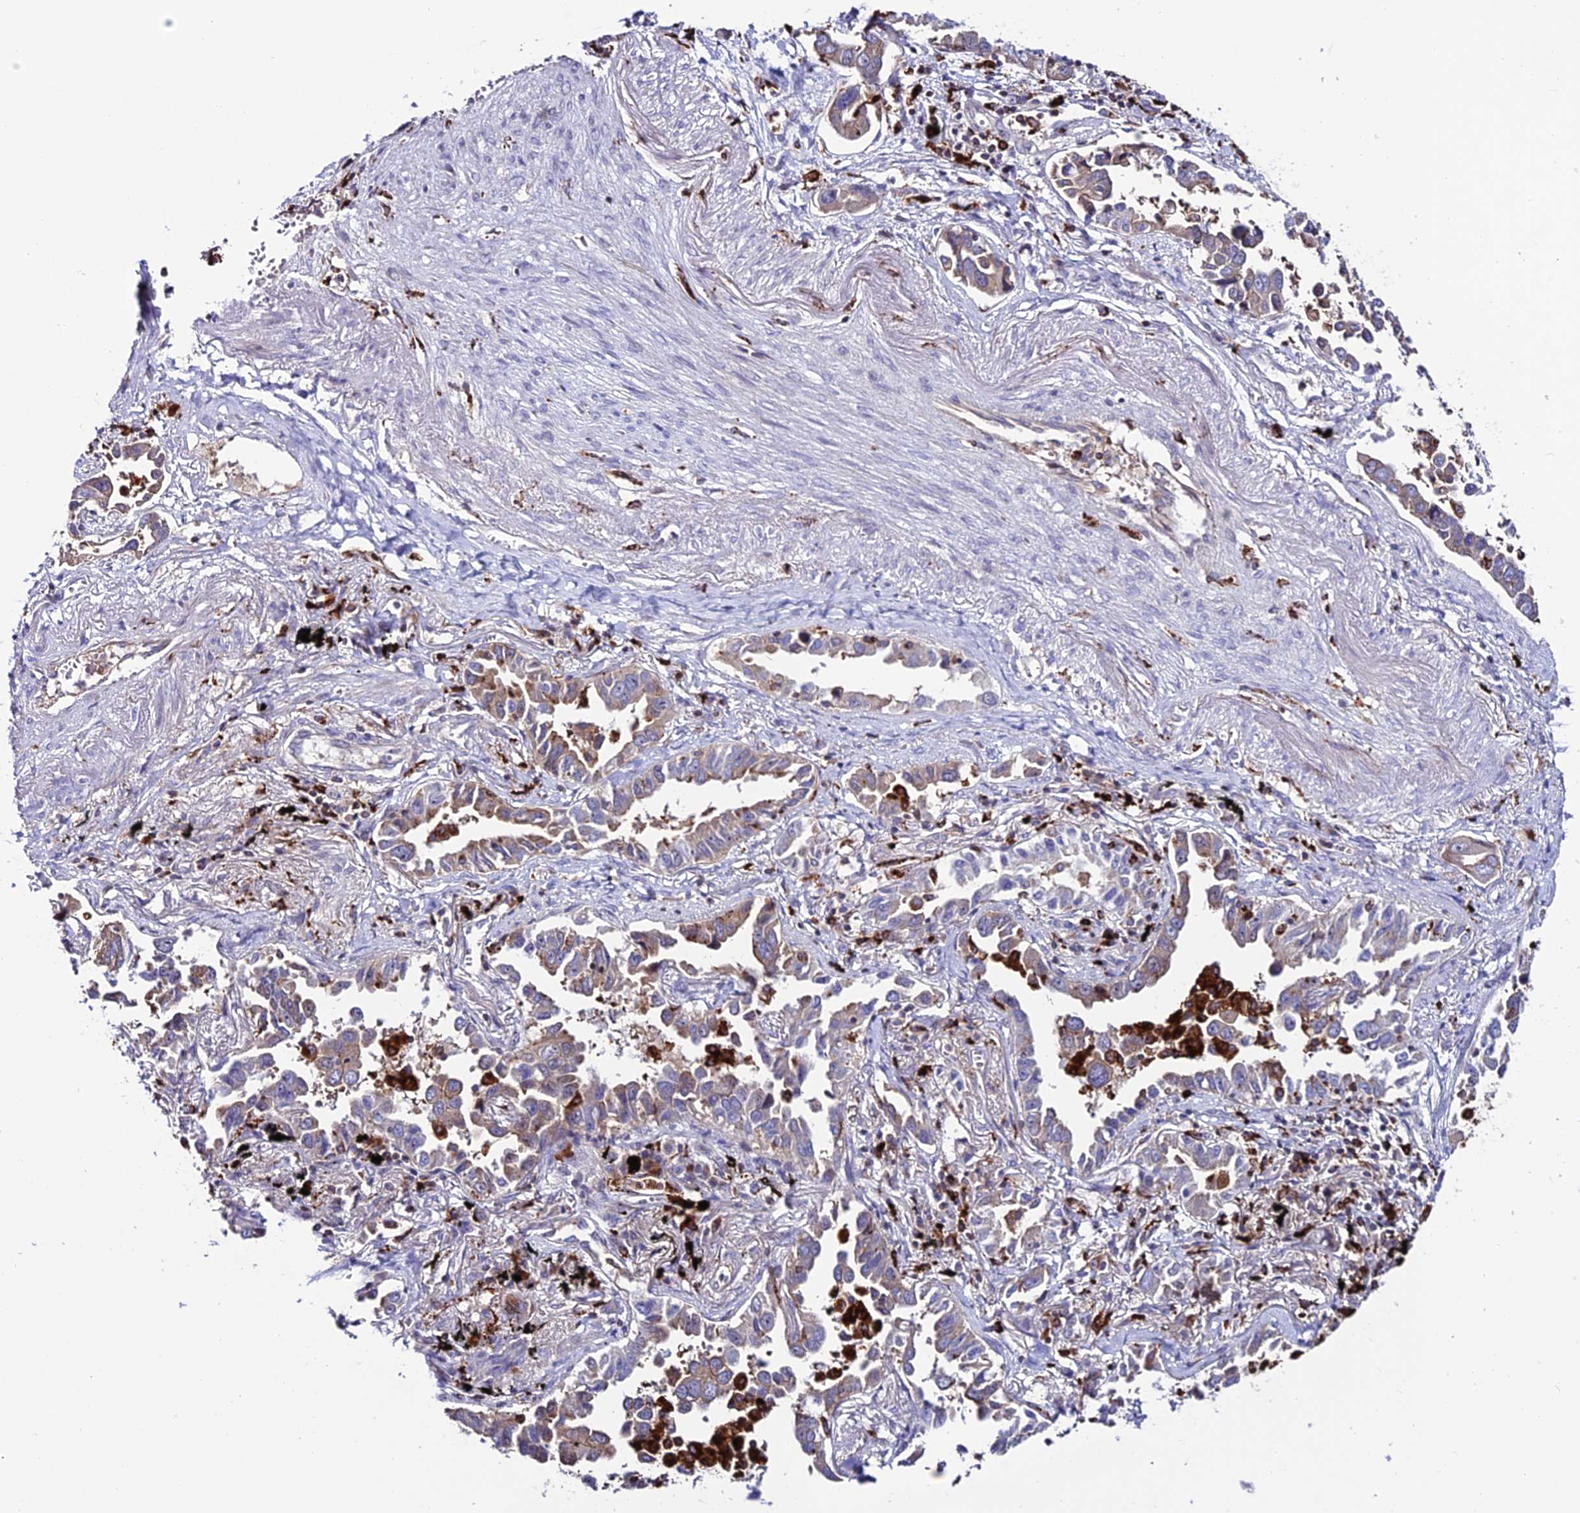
{"staining": {"intensity": "weak", "quantity": "<25%", "location": "cytoplasmic/membranous"}, "tissue": "lung cancer", "cell_type": "Tumor cells", "image_type": "cancer", "snomed": [{"axis": "morphology", "description": "Adenocarcinoma, NOS"}, {"axis": "topography", "description": "Lung"}], "caption": "Immunohistochemistry of lung cancer (adenocarcinoma) exhibits no expression in tumor cells.", "gene": "ARHGEF18", "patient": {"sex": "male", "age": 67}}